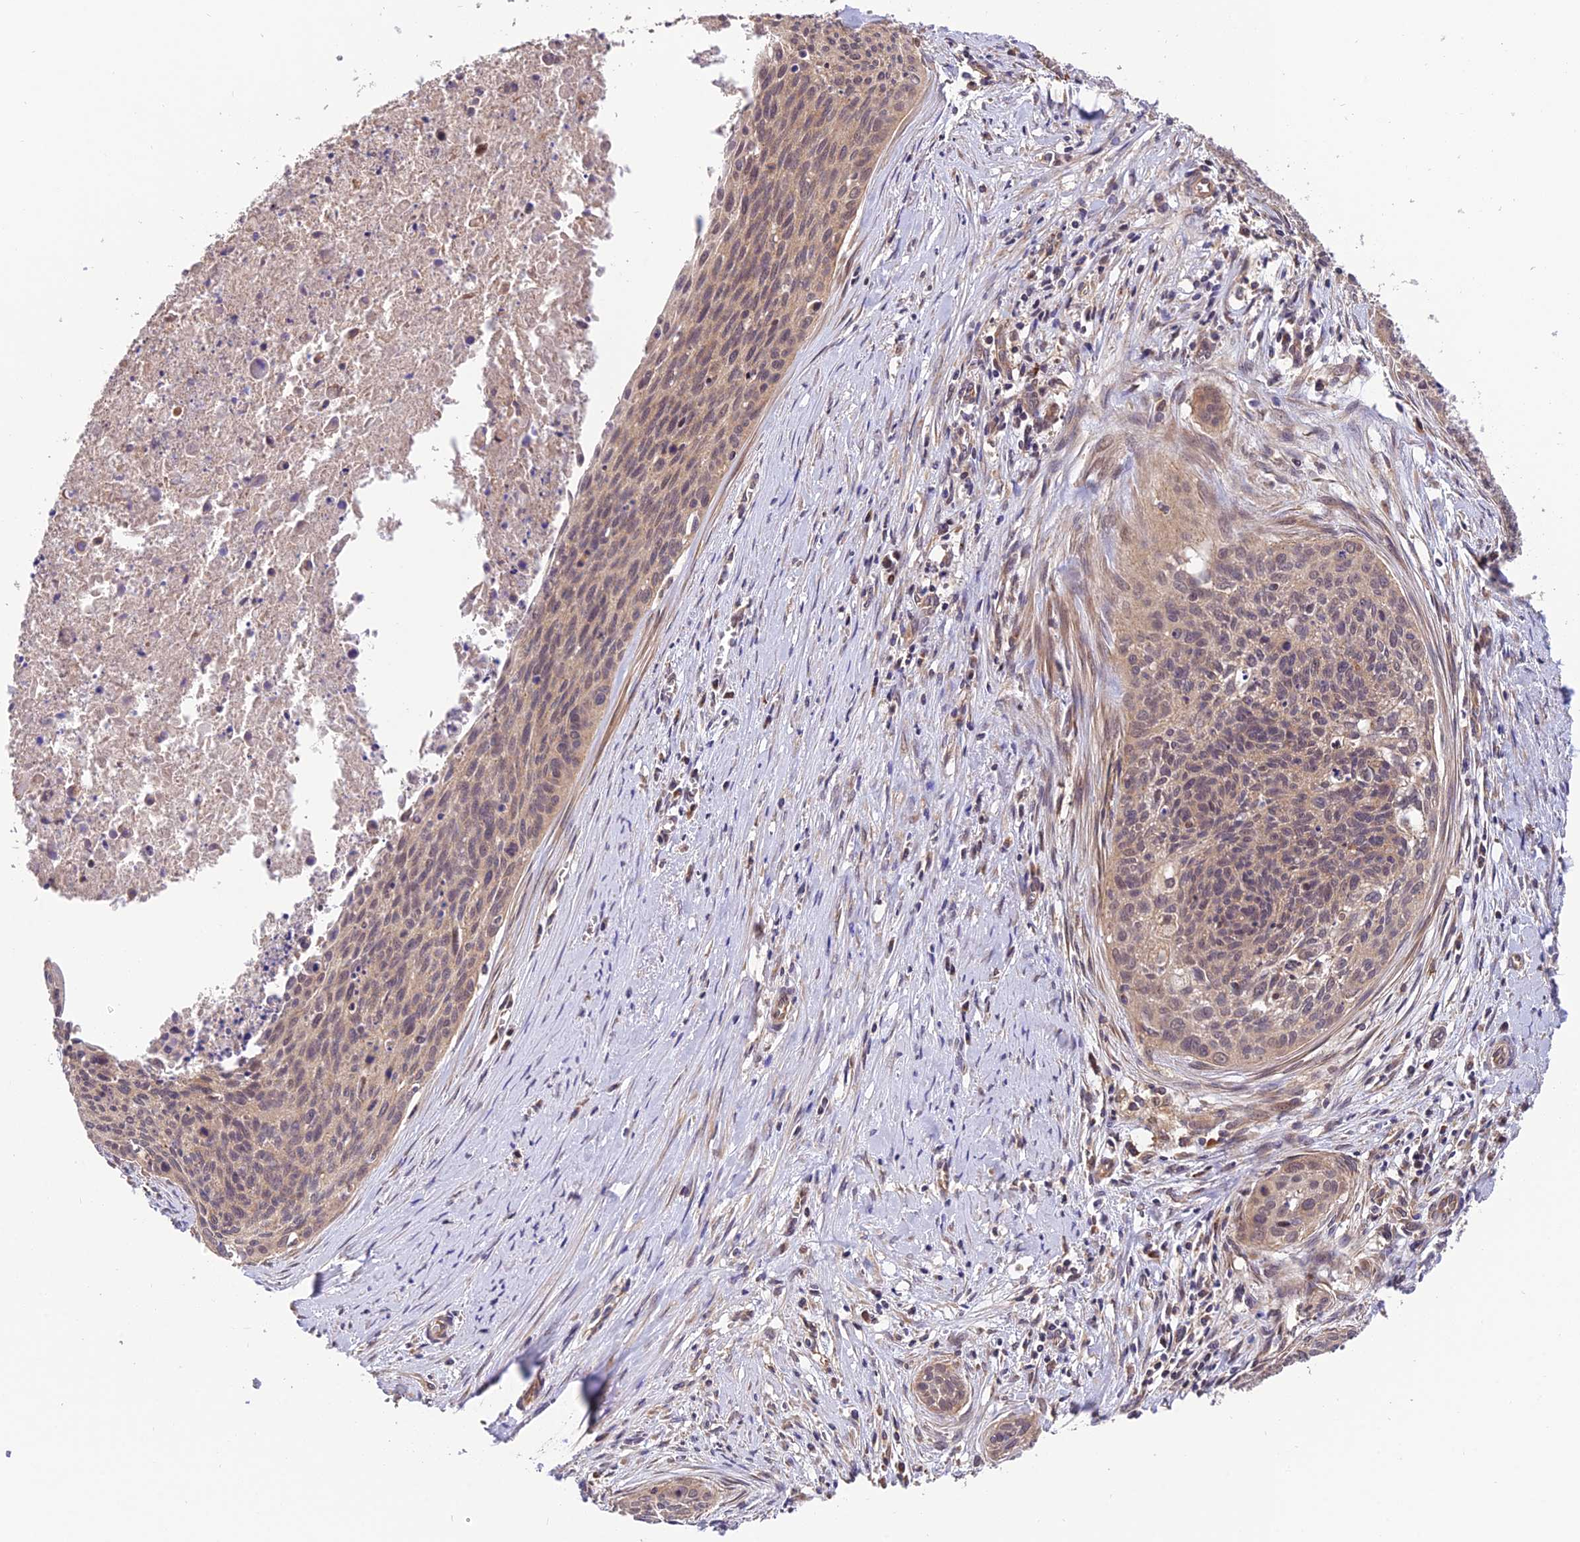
{"staining": {"intensity": "weak", "quantity": "25%-75%", "location": "cytoplasmic/membranous"}, "tissue": "cervical cancer", "cell_type": "Tumor cells", "image_type": "cancer", "snomed": [{"axis": "morphology", "description": "Squamous cell carcinoma, NOS"}, {"axis": "topography", "description": "Cervix"}], "caption": "Tumor cells reveal low levels of weak cytoplasmic/membranous expression in approximately 25%-75% of cells in cervical squamous cell carcinoma.", "gene": "MNS1", "patient": {"sex": "female", "age": 55}}